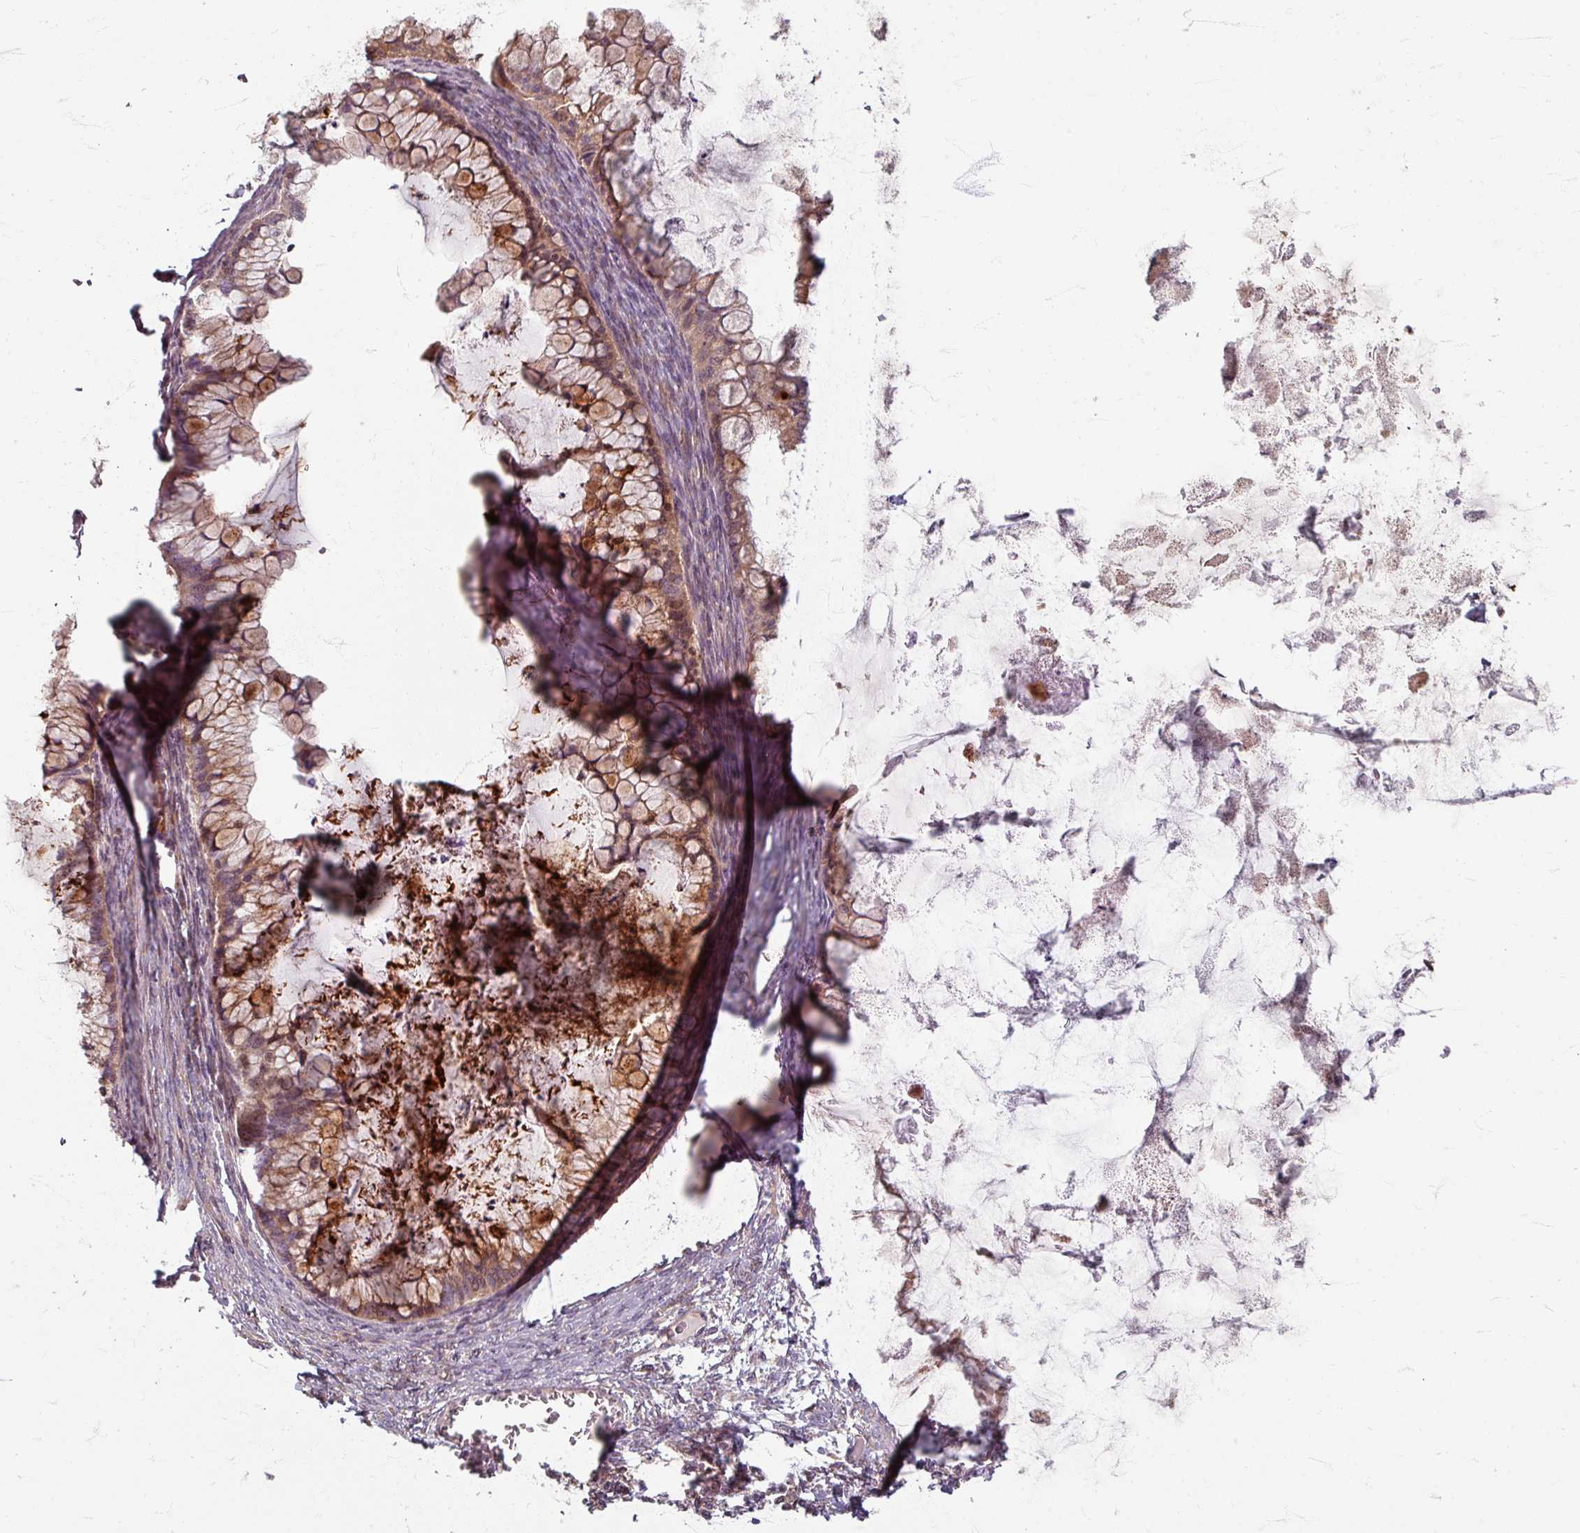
{"staining": {"intensity": "moderate", "quantity": ">75%", "location": "cytoplasmic/membranous"}, "tissue": "ovarian cancer", "cell_type": "Tumor cells", "image_type": "cancer", "snomed": [{"axis": "morphology", "description": "Cystadenocarcinoma, mucinous, NOS"}, {"axis": "topography", "description": "Ovary"}], "caption": "Protein expression analysis of human ovarian mucinous cystadenocarcinoma reveals moderate cytoplasmic/membranous positivity in approximately >75% of tumor cells.", "gene": "STAM", "patient": {"sex": "female", "age": 35}}